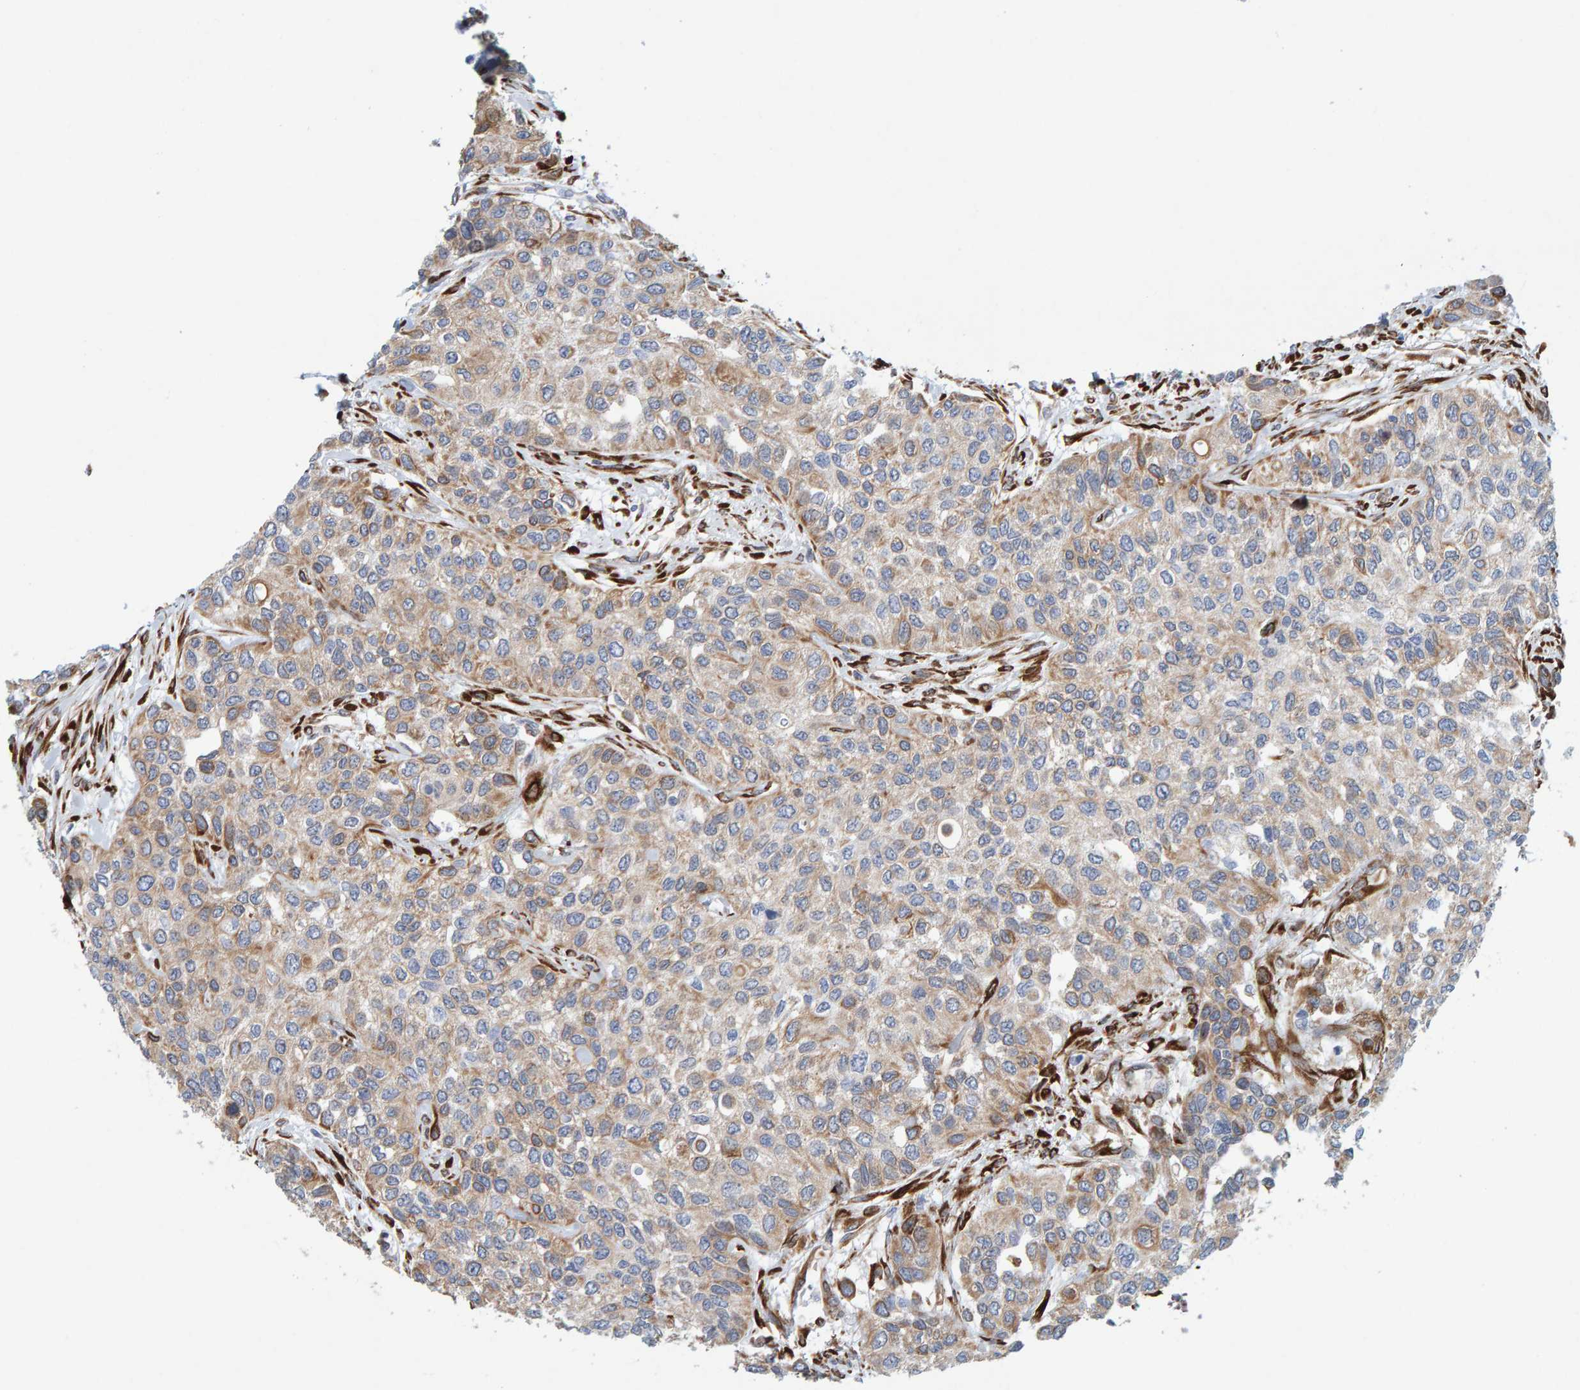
{"staining": {"intensity": "weak", "quantity": ">75%", "location": "cytoplasmic/membranous"}, "tissue": "urothelial cancer", "cell_type": "Tumor cells", "image_type": "cancer", "snomed": [{"axis": "morphology", "description": "Urothelial carcinoma, High grade"}, {"axis": "topography", "description": "Urinary bladder"}], "caption": "Approximately >75% of tumor cells in urothelial carcinoma (high-grade) exhibit weak cytoplasmic/membranous protein positivity as visualized by brown immunohistochemical staining.", "gene": "MMP16", "patient": {"sex": "female", "age": 56}}